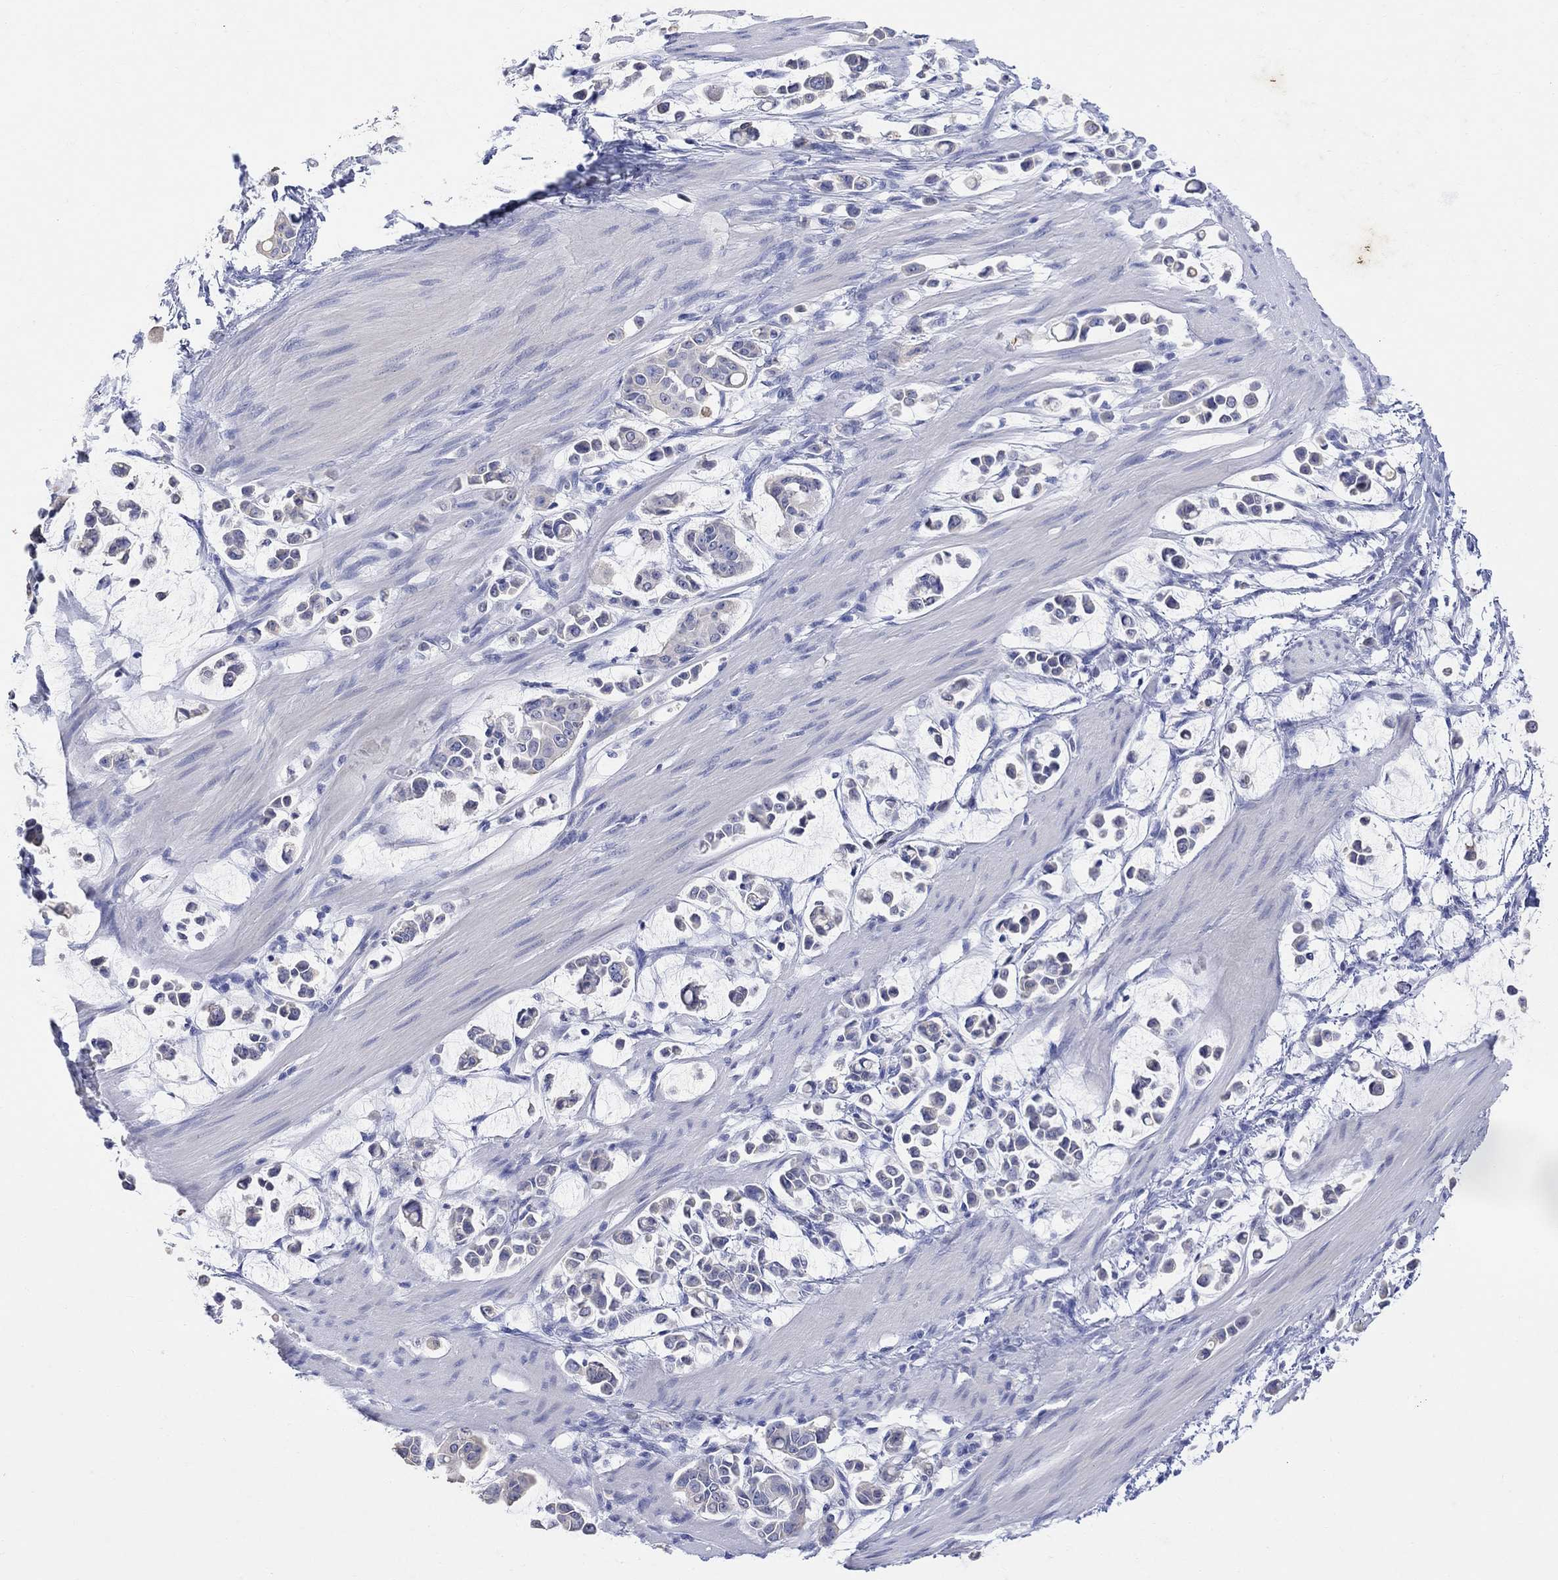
{"staining": {"intensity": "negative", "quantity": "none", "location": "none"}, "tissue": "stomach cancer", "cell_type": "Tumor cells", "image_type": "cancer", "snomed": [{"axis": "morphology", "description": "Adenocarcinoma, NOS"}, {"axis": "topography", "description": "Stomach"}], "caption": "Stomach cancer (adenocarcinoma) stained for a protein using IHC shows no expression tumor cells.", "gene": "TYR", "patient": {"sex": "male", "age": 82}}